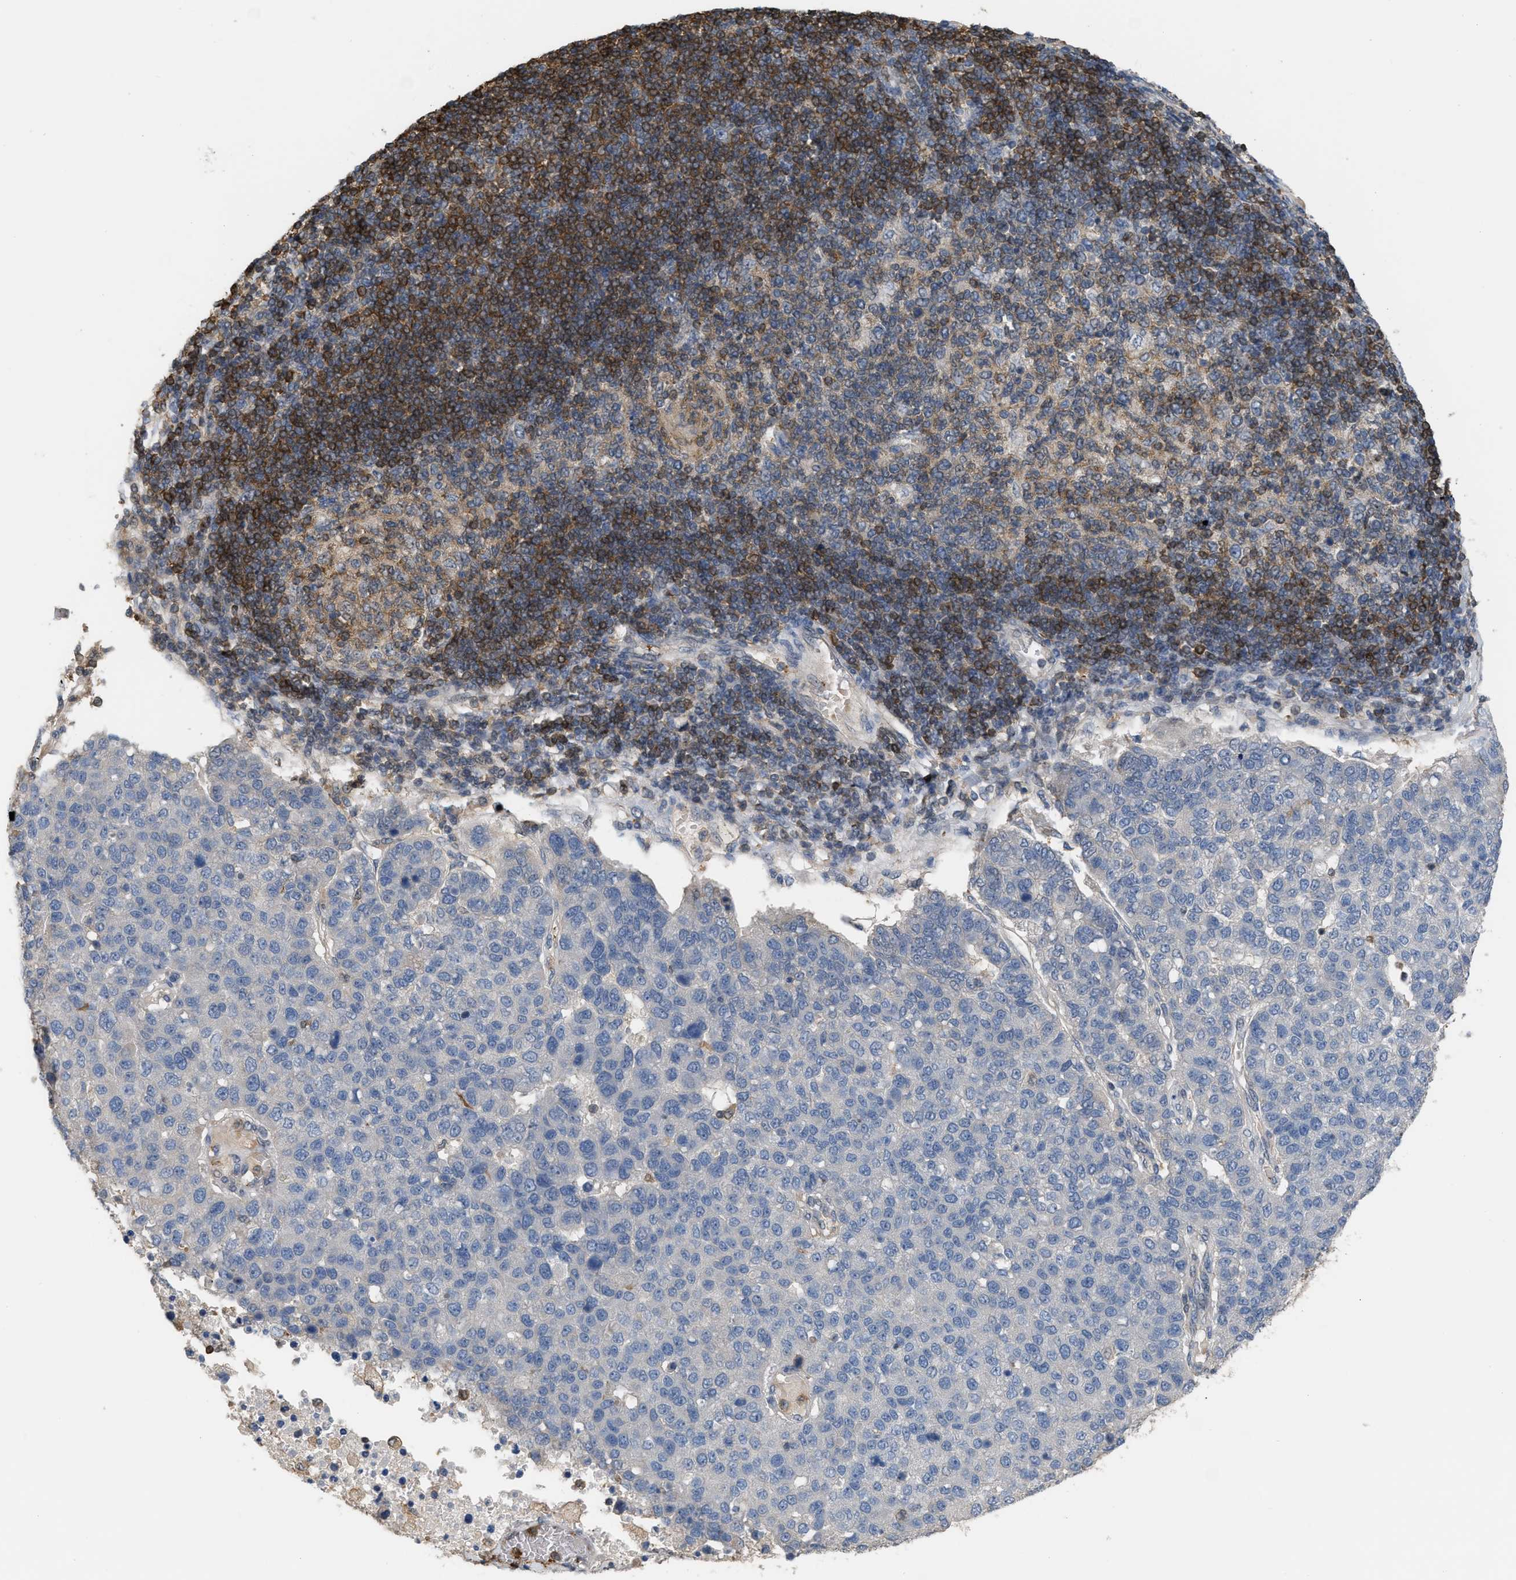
{"staining": {"intensity": "negative", "quantity": "none", "location": "none"}, "tissue": "pancreatic cancer", "cell_type": "Tumor cells", "image_type": "cancer", "snomed": [{"axis": "morphology", "description": "Adenocarcinoma, NOS"}, {"axis": "topography", "description": "Pancreas"}], "caption": "This is an immunohistochemistry (IHC) photomicrograph of human pancreatic adenocarcinoma. There is no expression in tumor cells.", "gene": "MTPN", "patient": {"sex": "female", "age": 61}}